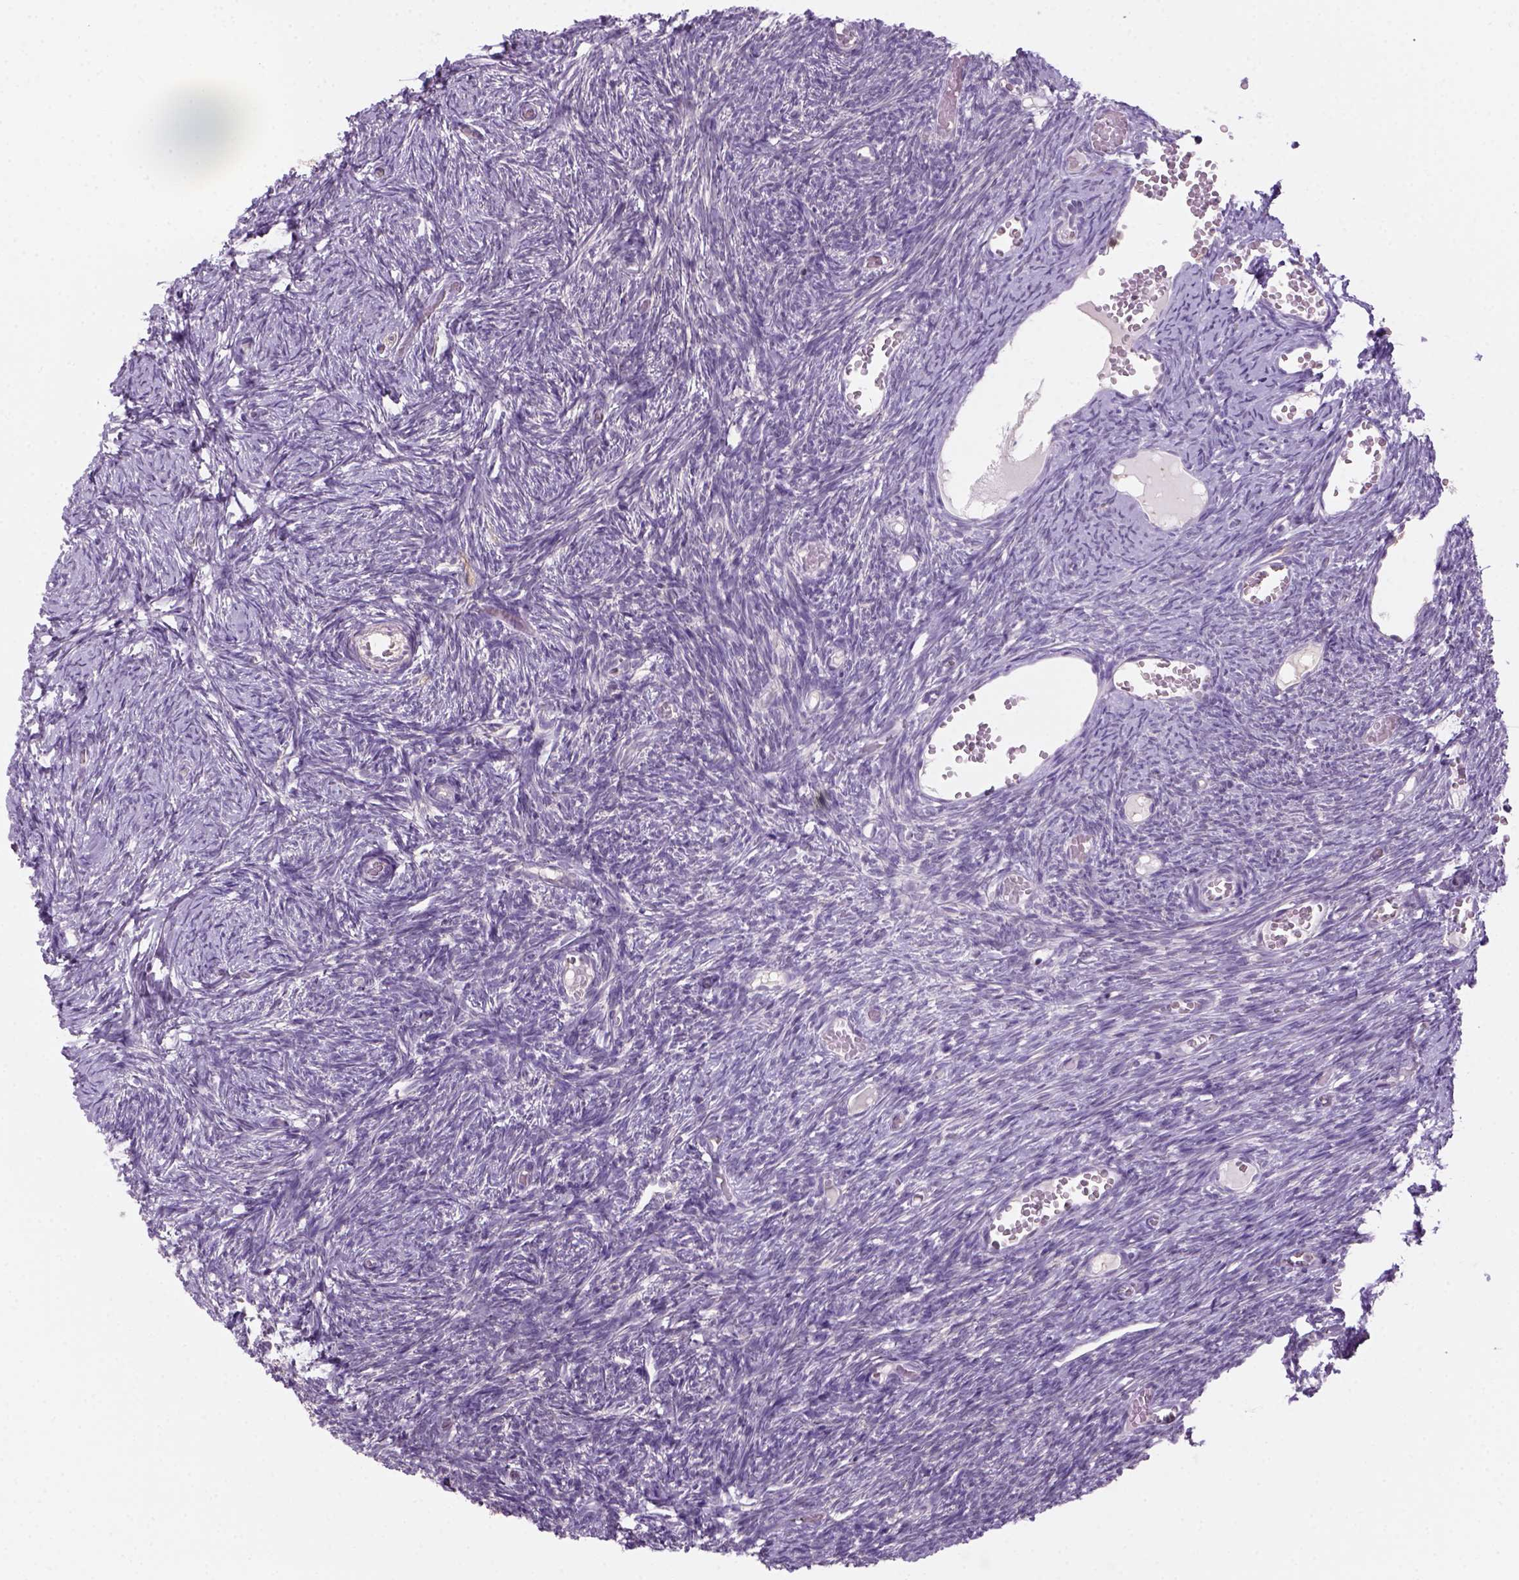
{"staining": {"intensity": "moderate", "quantity": "<25%", "location": "cytoplasmic/membranous"}, "tissue": "ovary", "cell_type": "Follicle cells", "image_type": "normal", "snomed": [{"axis": "morphology", "description": "Normal tissue, NOS"}, {"axis": "topography", "description": "Ovary"}], "caption": "High-power microscopy captured an IHC micrograph of unremarkable ovary, revealing moderate cytoplasmic/membranous expression in approximately <25% of follicle cells.", "gene": "GOT1", "patient": {"sex": "female", "age": 39}}